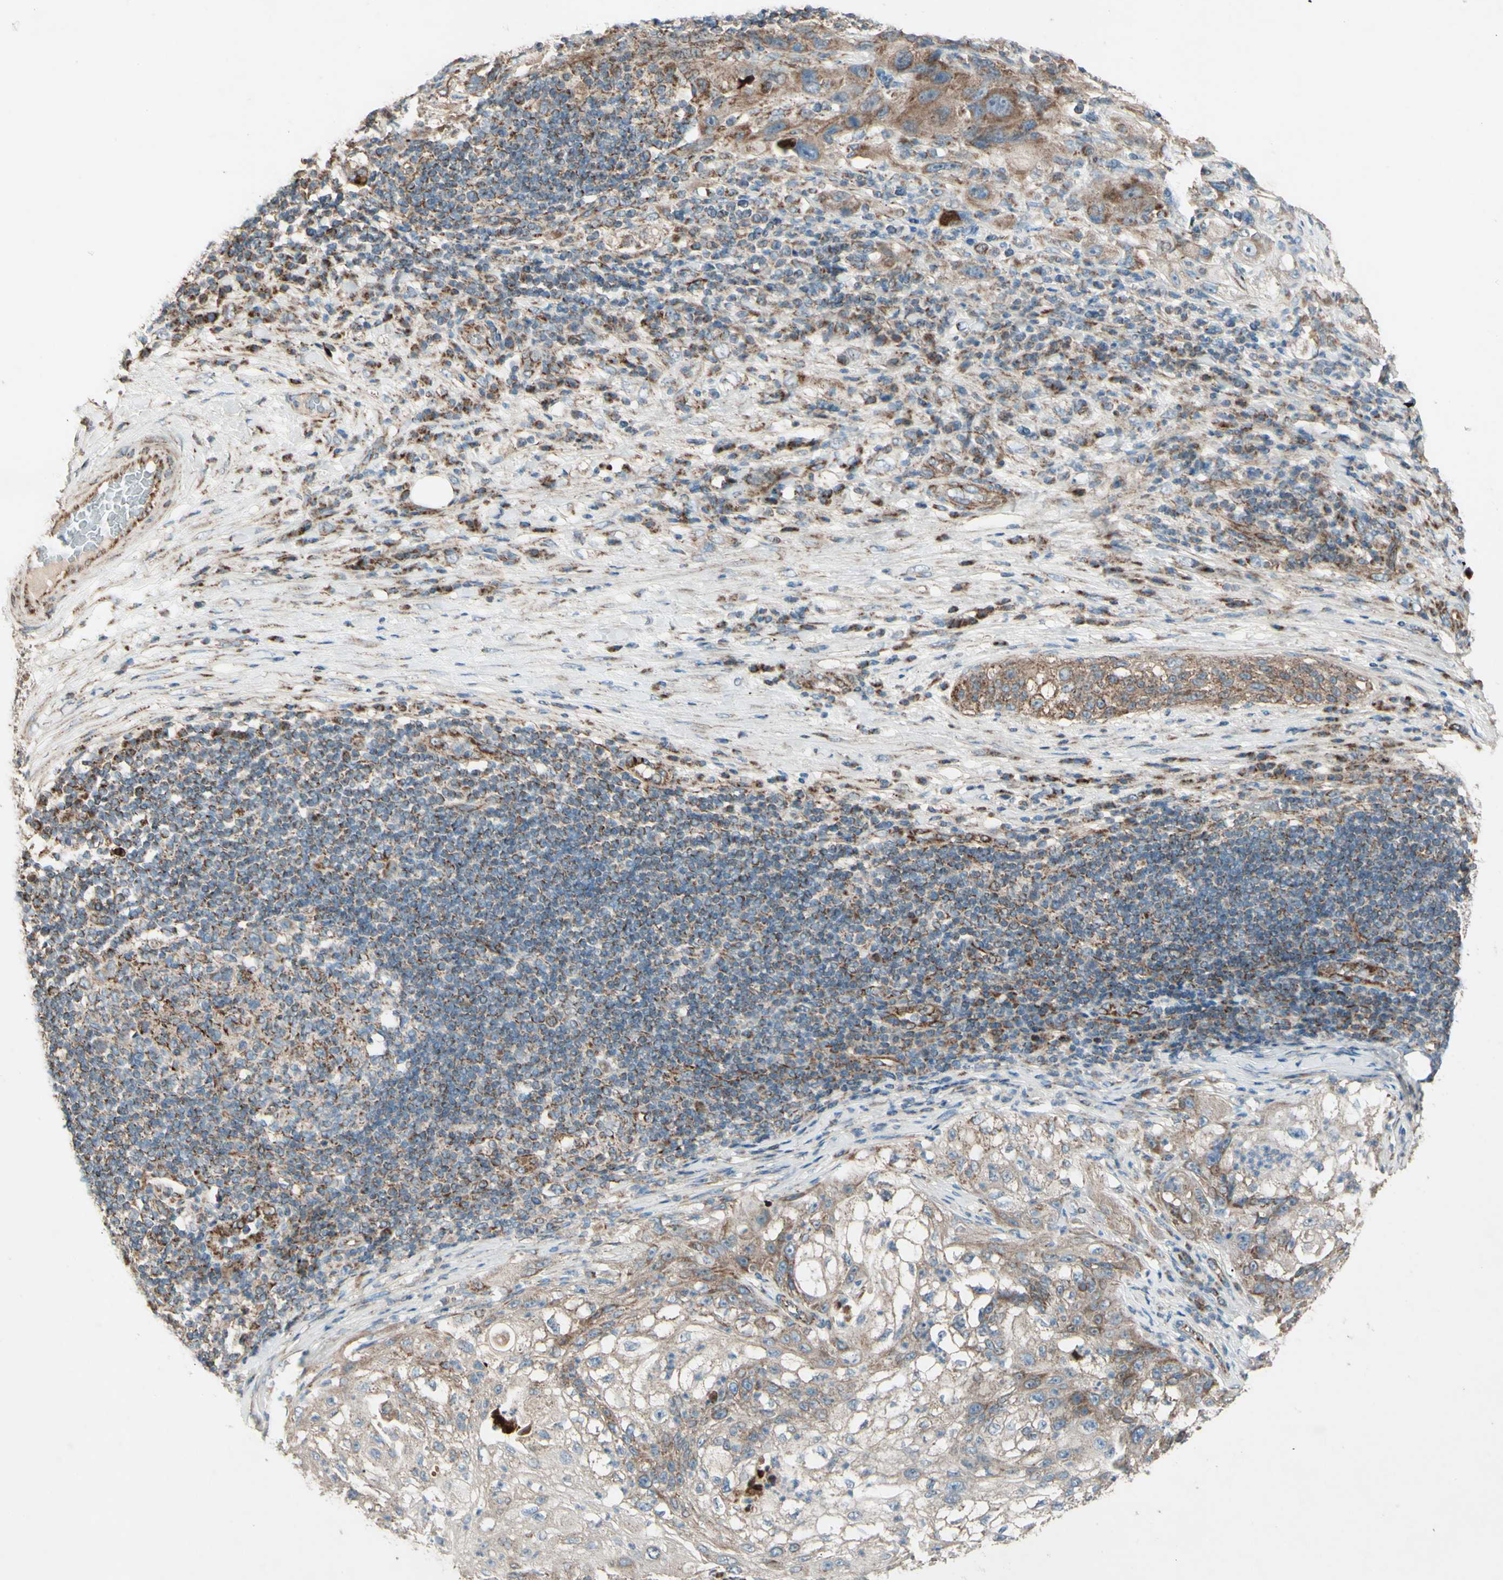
{"staining": {"intensity": "moderate", "quantity": ">75%", "location": "cytoplasmic/membranous"}, "tissue": "lung cancer", "cell_type": "Tumor cells", "image_type": "cancer", "snomed": [{"axis": "morphology", "description": "Inflammation, NOS"}, {"axis": "morphology", "description": "Squamous cell carcinoma, NOS"}, {"axis": "topography", "description": "Lymph node"}, {"axis": "topography", "description": "Soft tissue"}, {"axis": "topography", "description": "Lung"}], "caption": "Lung cancer tissue shows moderate cytoplasmic/membranous expression in approximately >75% of tumor cells", "gene": "RHOT1", "patient": {"sex": "male", "age": 66}}